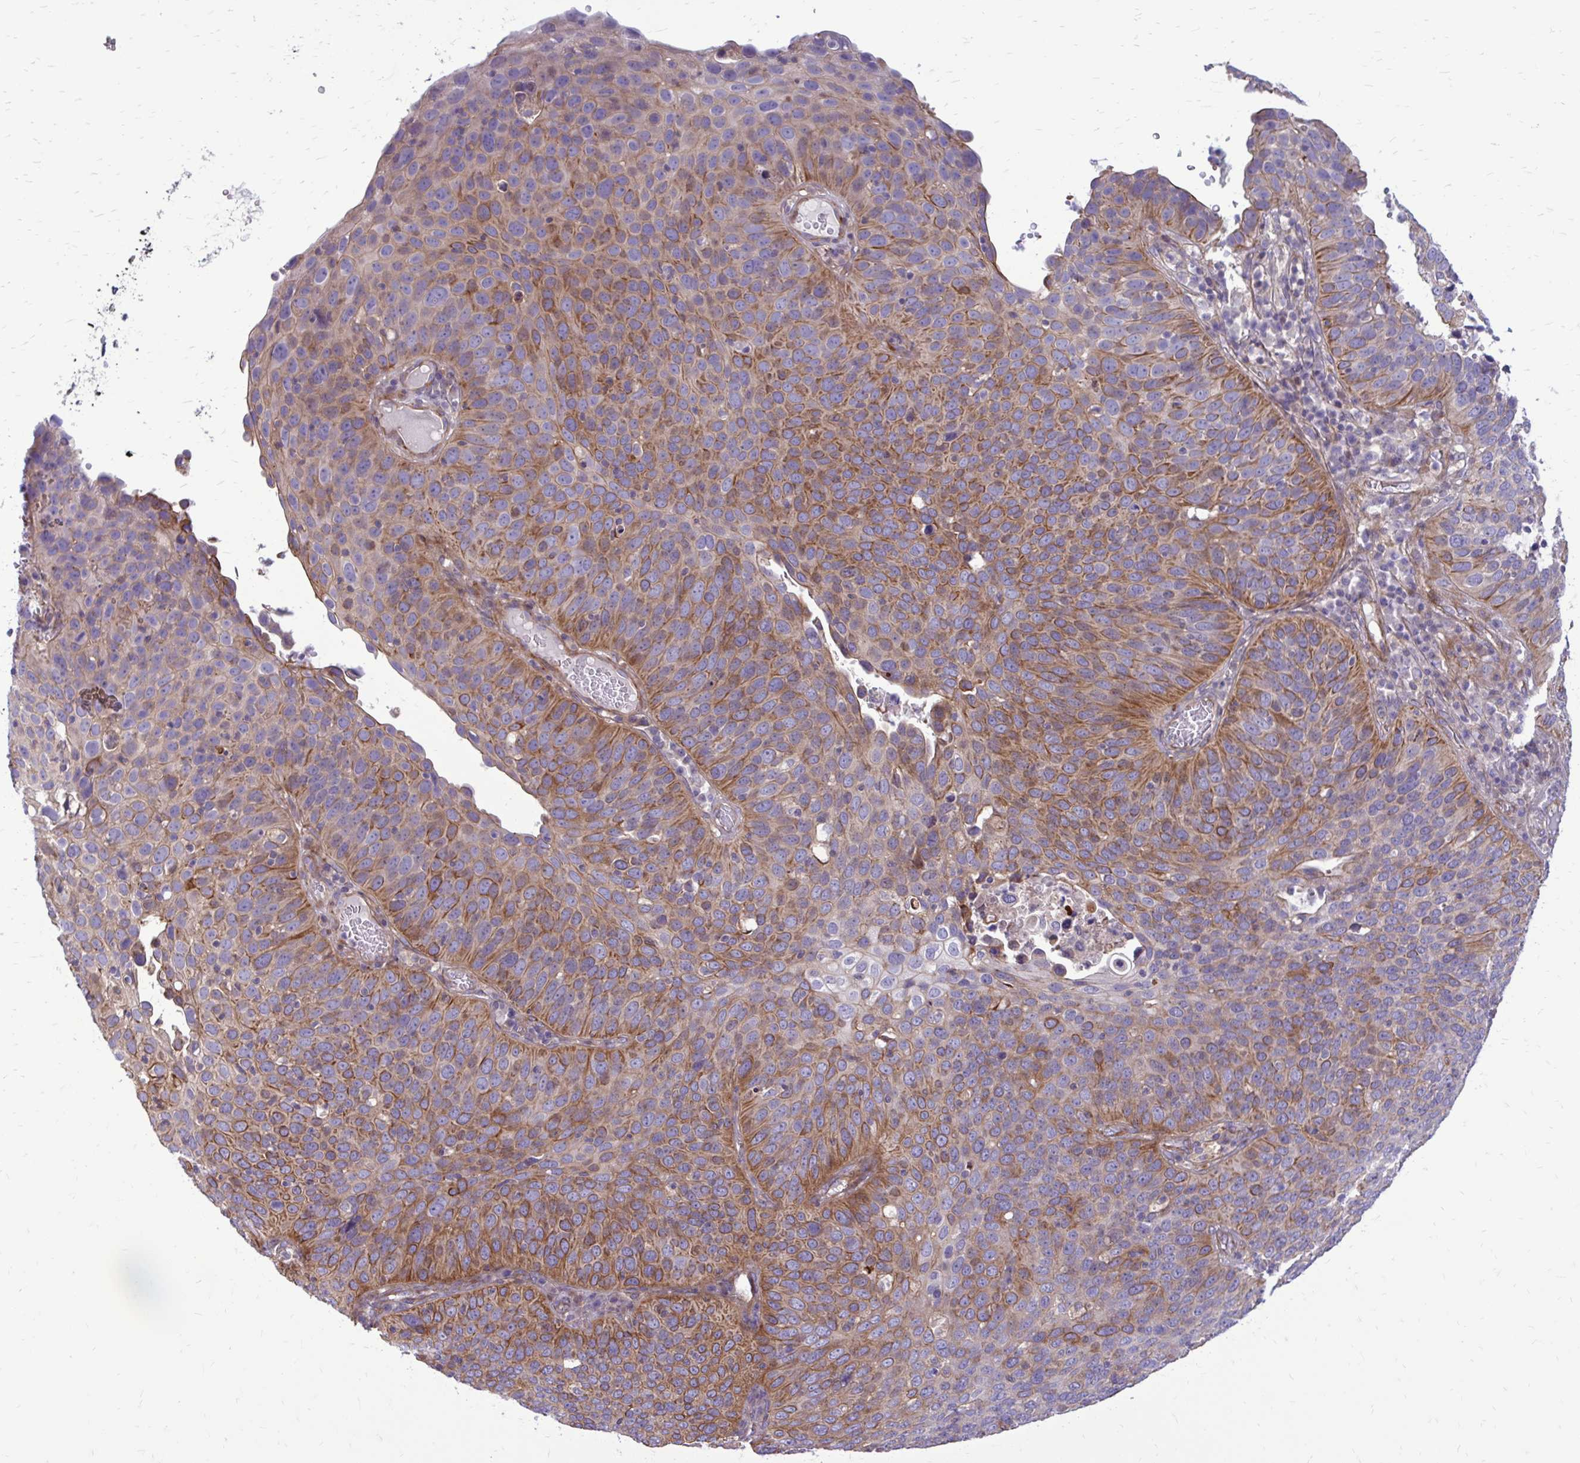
{"staining": {"intensity": "moderate", "quantity": "25%-75%", "location": "cytoplasmic/membranous"}, "tissue": "cervical cancer", "cell_type": "Tumor cells", "image_type": "cancer", "snomed": [{"axis": "morphology", "description": "Squamous cell carcinoma, NOS"}, {"axis": "topography", "description": "Cervix"}], "caption": "High-power microscopy captured an immunohistochemistry micrograph of cervical cancer, revealing moderate cytoplasmic/membranous positivity in about 25%-75% of tumor cells.", "gene": "FAP", "patient": {"sex": "female", "age": 36}}